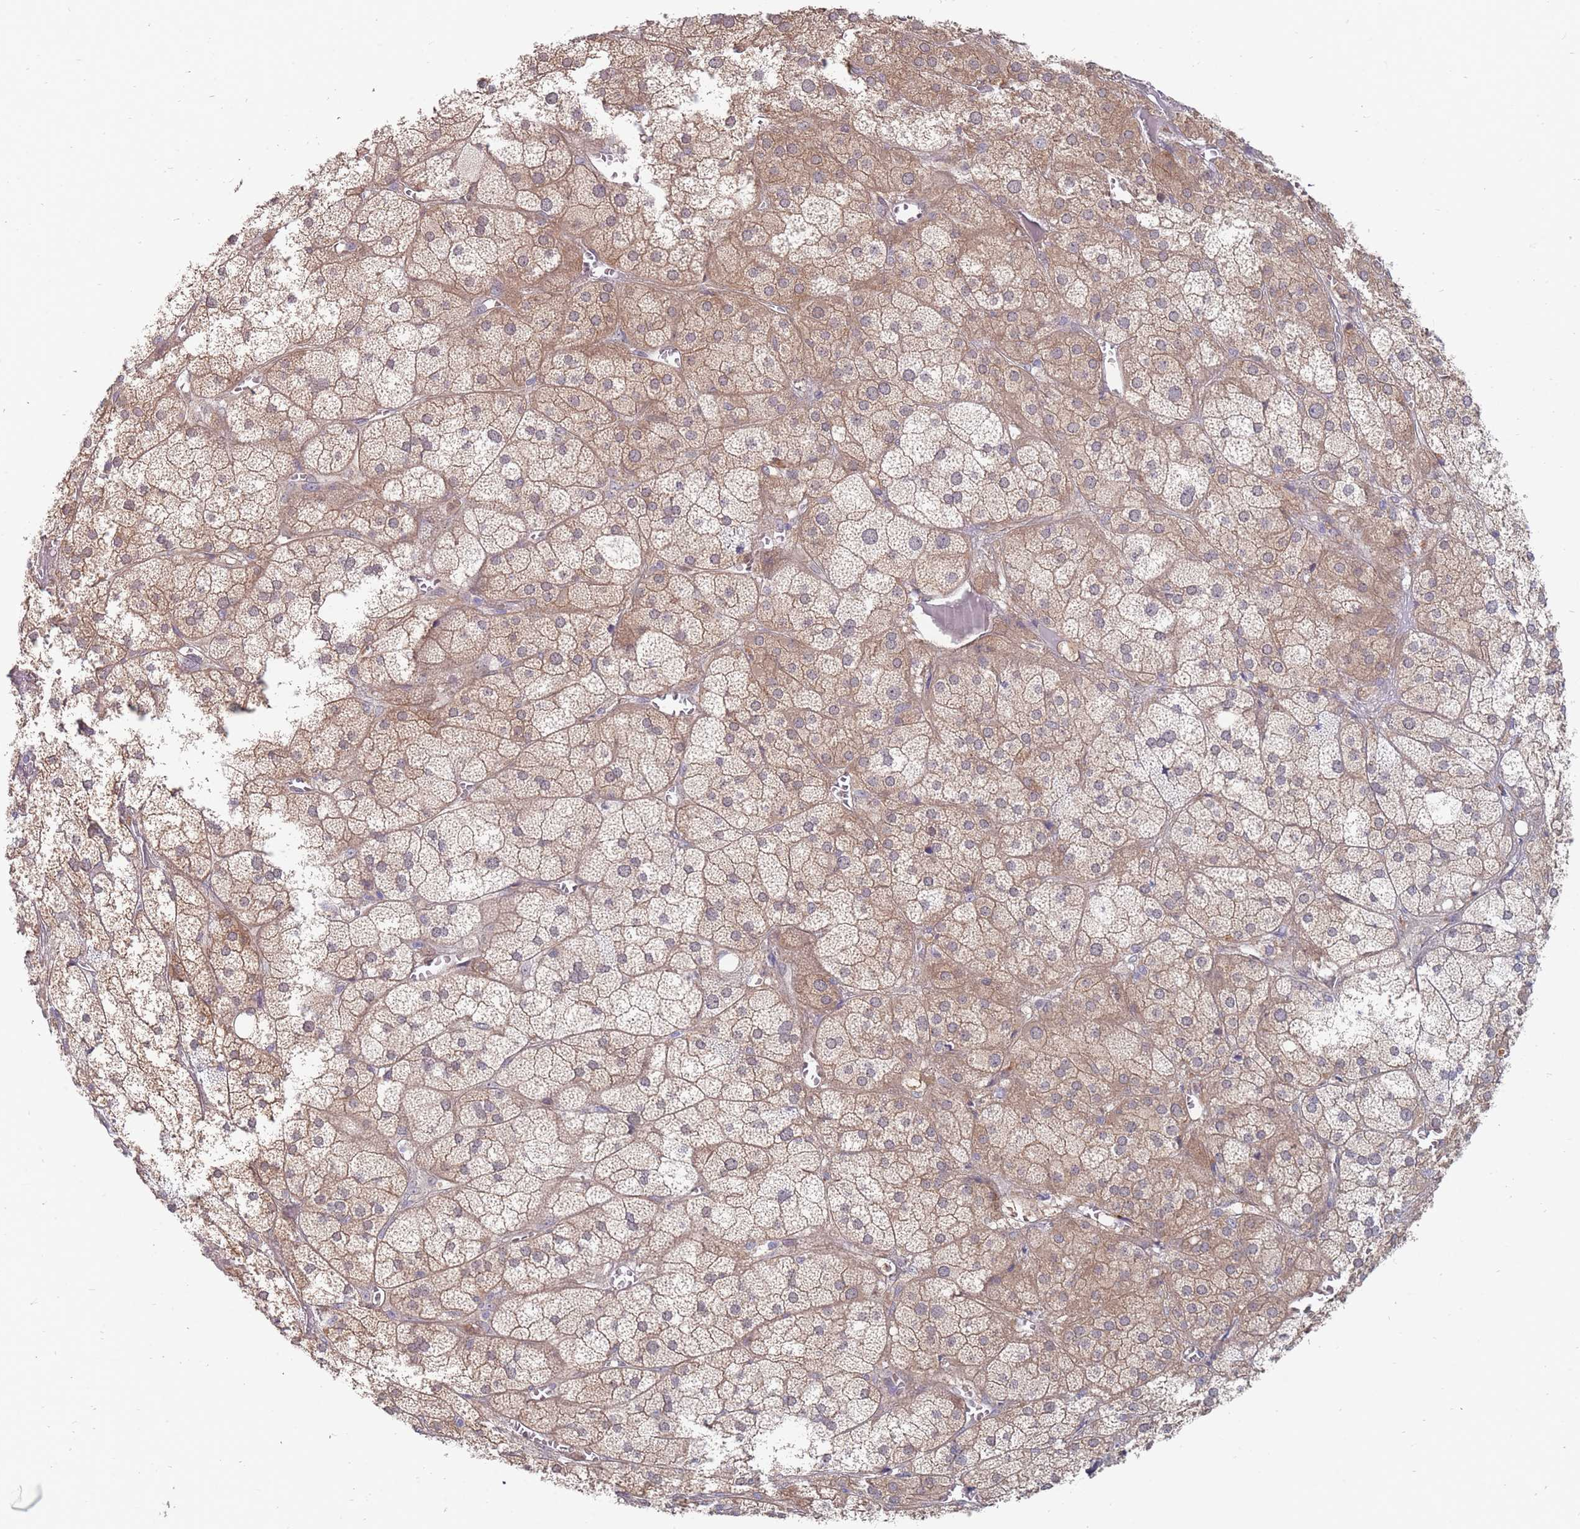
{"staining": {"intensity": "moderate", "quantity": "25%-75%", "location": "cytoplasmic/membranous"}, "tissue": "adrenal gland", "cell_type": "Glandular cells", "image_type": "normal", "snomed": [{"axis": "morphology", "description": "Normal tissue, NOS"}, {"axis": "topography", "description": "Adrenal gland"}], "caption": "The immunohistochemical stain highlights moderate cytoplasmic/membranous staining in glandular cells of unremarkable adrenal gland.", "gene": "NUB1", "patient": {"sex": "female", "age": 61}}